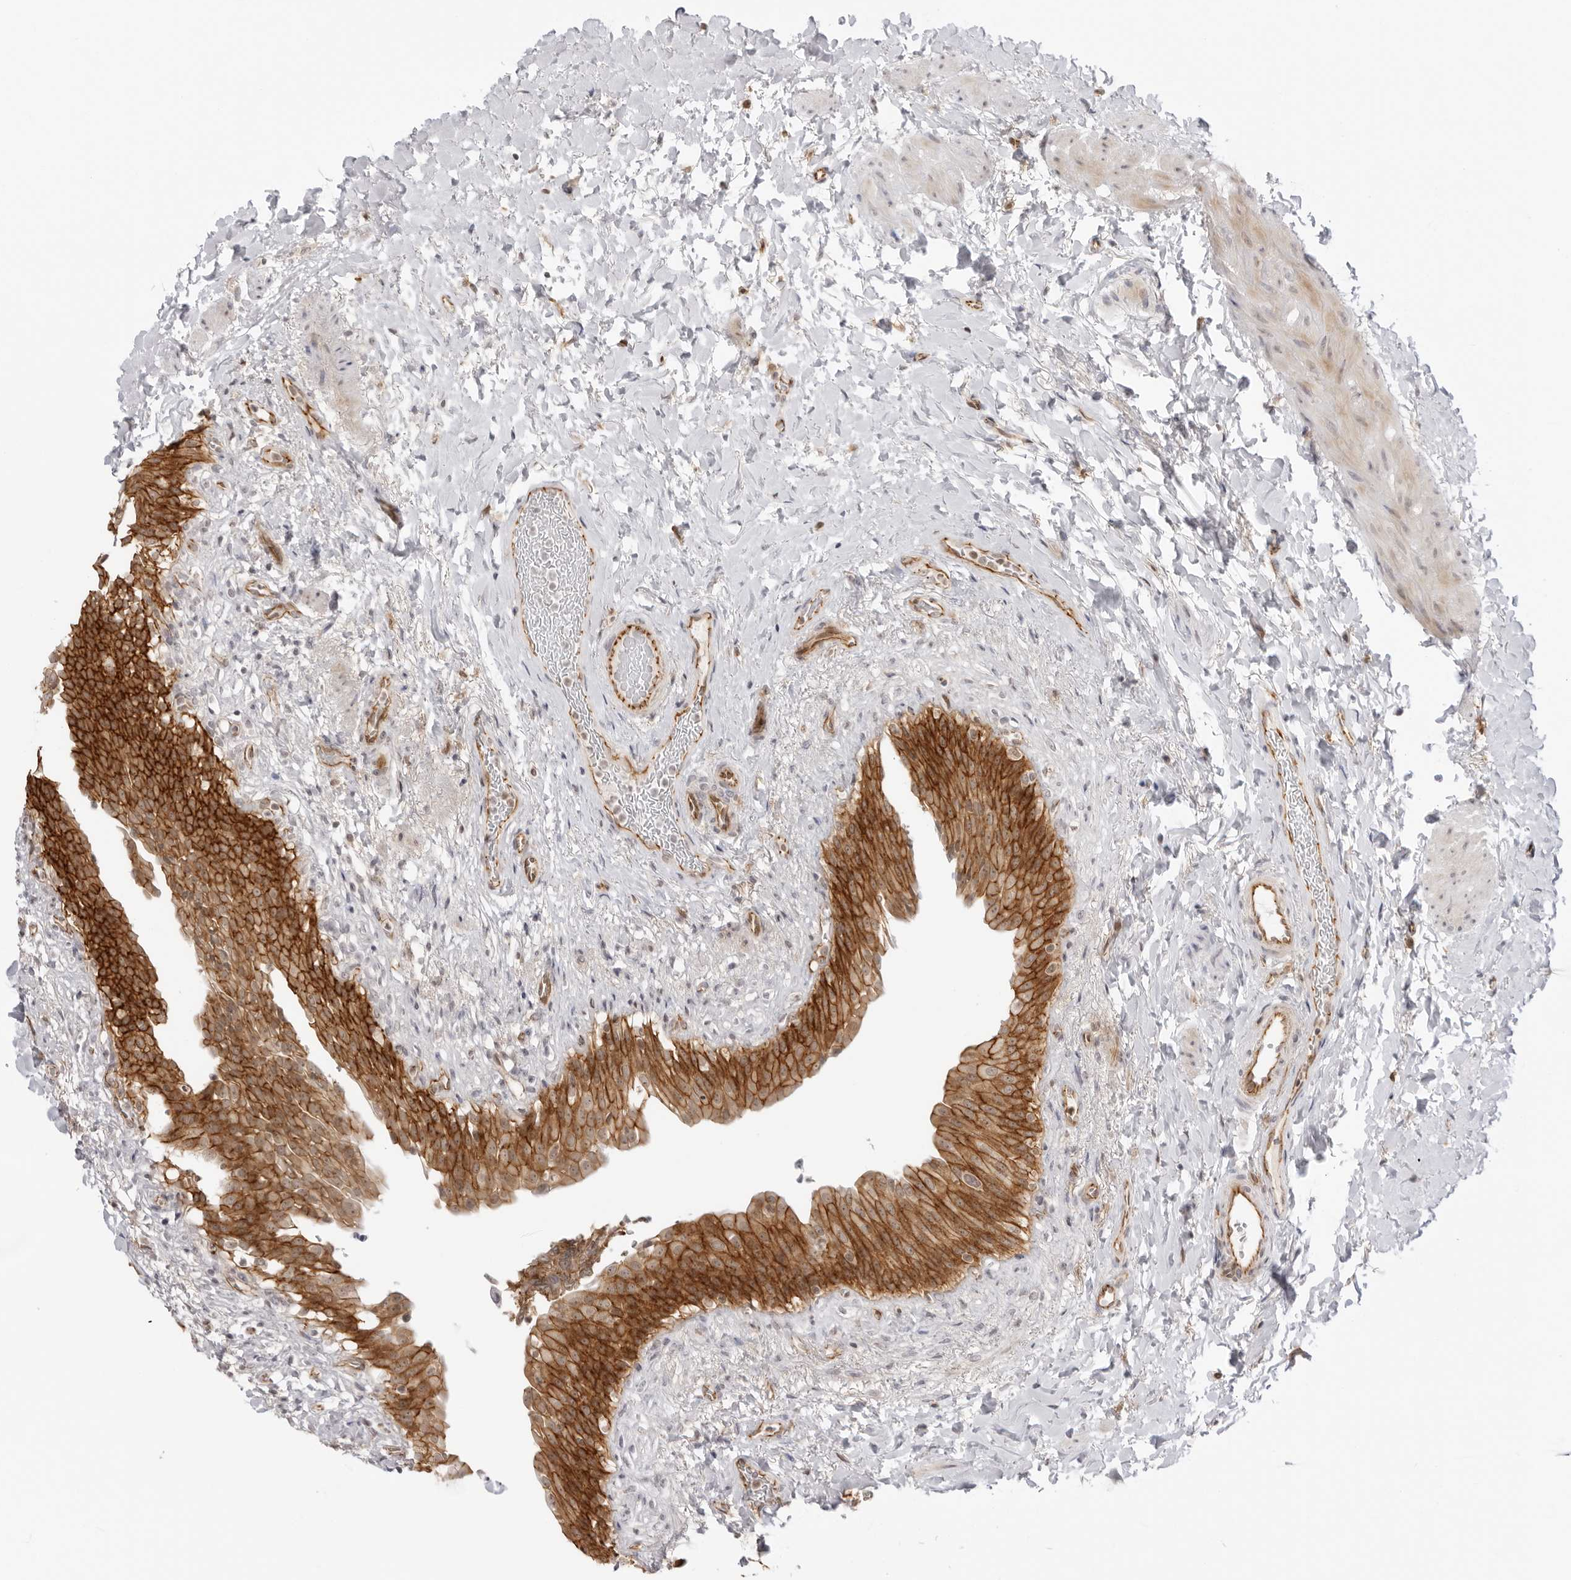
{"staining": {"intensity": "strong", "quantity": ">75%", "location": "cytoplasmic/membranous"}, "tissue": "urinary bladder", "cell_type": "Urothelial cells", "image_type": "normal", "snomed": [{"axis": "morphology", "description": "Normal tissue, NOS"}, {"axis": "topography", "description": "Urinary bladder"}], "caption": "Normal urinary bladder was stained to show a protein in brown. There is high levels of strong cytoplasmic/membranous expression in about >75% of urothelial cells. The staining was performed using DAB to visualize the protein expression in brown, while the nuclei were stained in blue with hematoxylin (Magnification: 20x).", "gene": "TRAPPC3", "patient": {"sex": "female", "age": 60}}